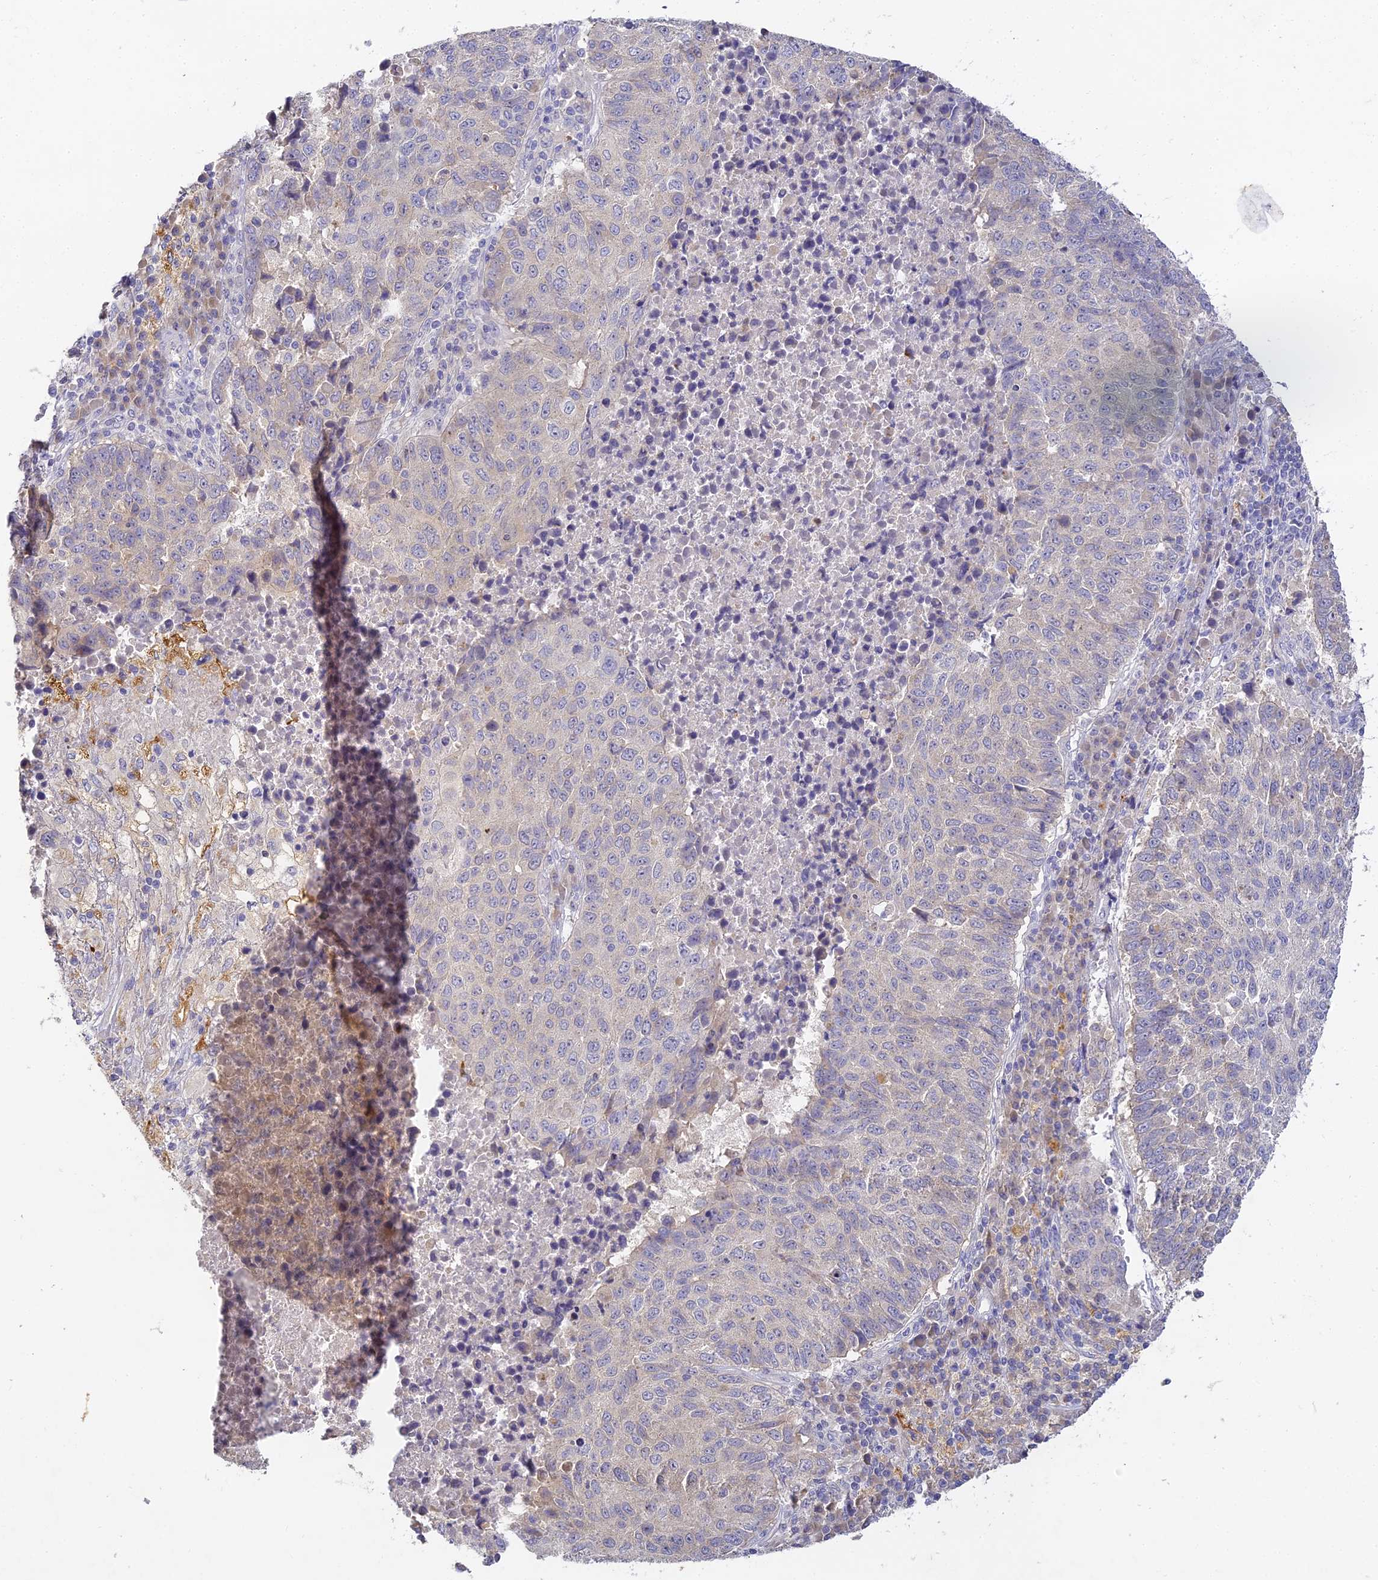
{"staining": {"intensity": "negative", "quantity": "none", "location": "none"}, "tissue": "lung cancer", "cell_type": "Tumor cells", "image_type": "cancer", "snomed": [{"axis": "morphology", "description": "Squamous cell carcinoma, NOS"}, {"axis": "topography", "description": "Lung"}], "caption": "This is a histopathology image of IHC staining of lung squamous cell carcinoma, which shows no expression in tumor cells. (DAB (3,3'-diaminobenzidine) IHC, high magnification).", "gene": "DONSON", "patient": {"sex": "male", "age": 73}}